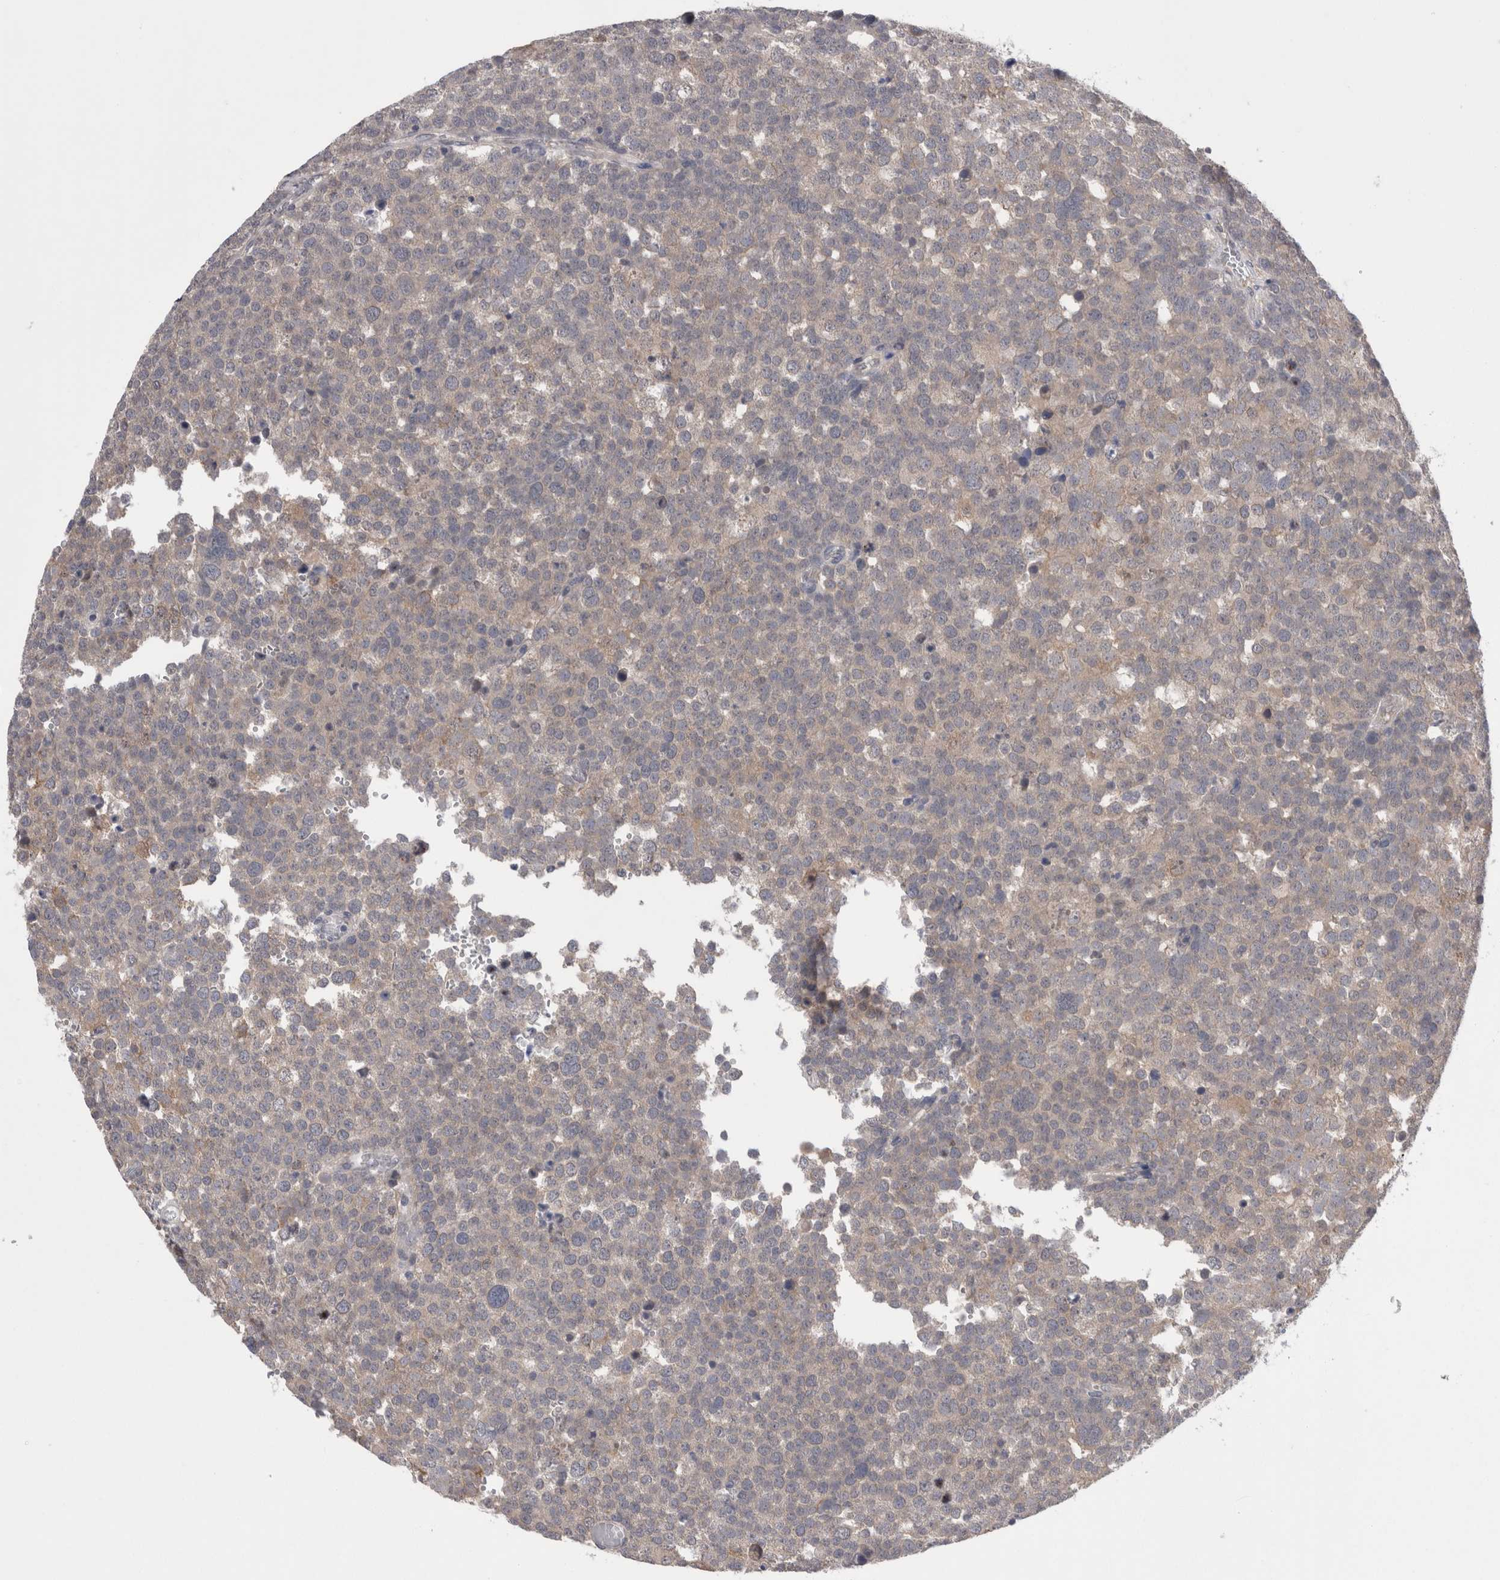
{"staining": {"intensity": "negative", "quantity": "none", "location": "none"}, "tissue": "testis cancer", "cell_type": "Tumor cells", "image_type": "cancer", "snomed": [{"axis": "morphology", "description": "Seminoma, NOS"}, {"axis": "topography", "description": "Testis"}], "caption": "The micrograph displays no staining of tumor cells in testis seminoma. Nuclei are stained in blue.", "gene": "DCTN6", "patient": {"sex": "male", "age": 71}}